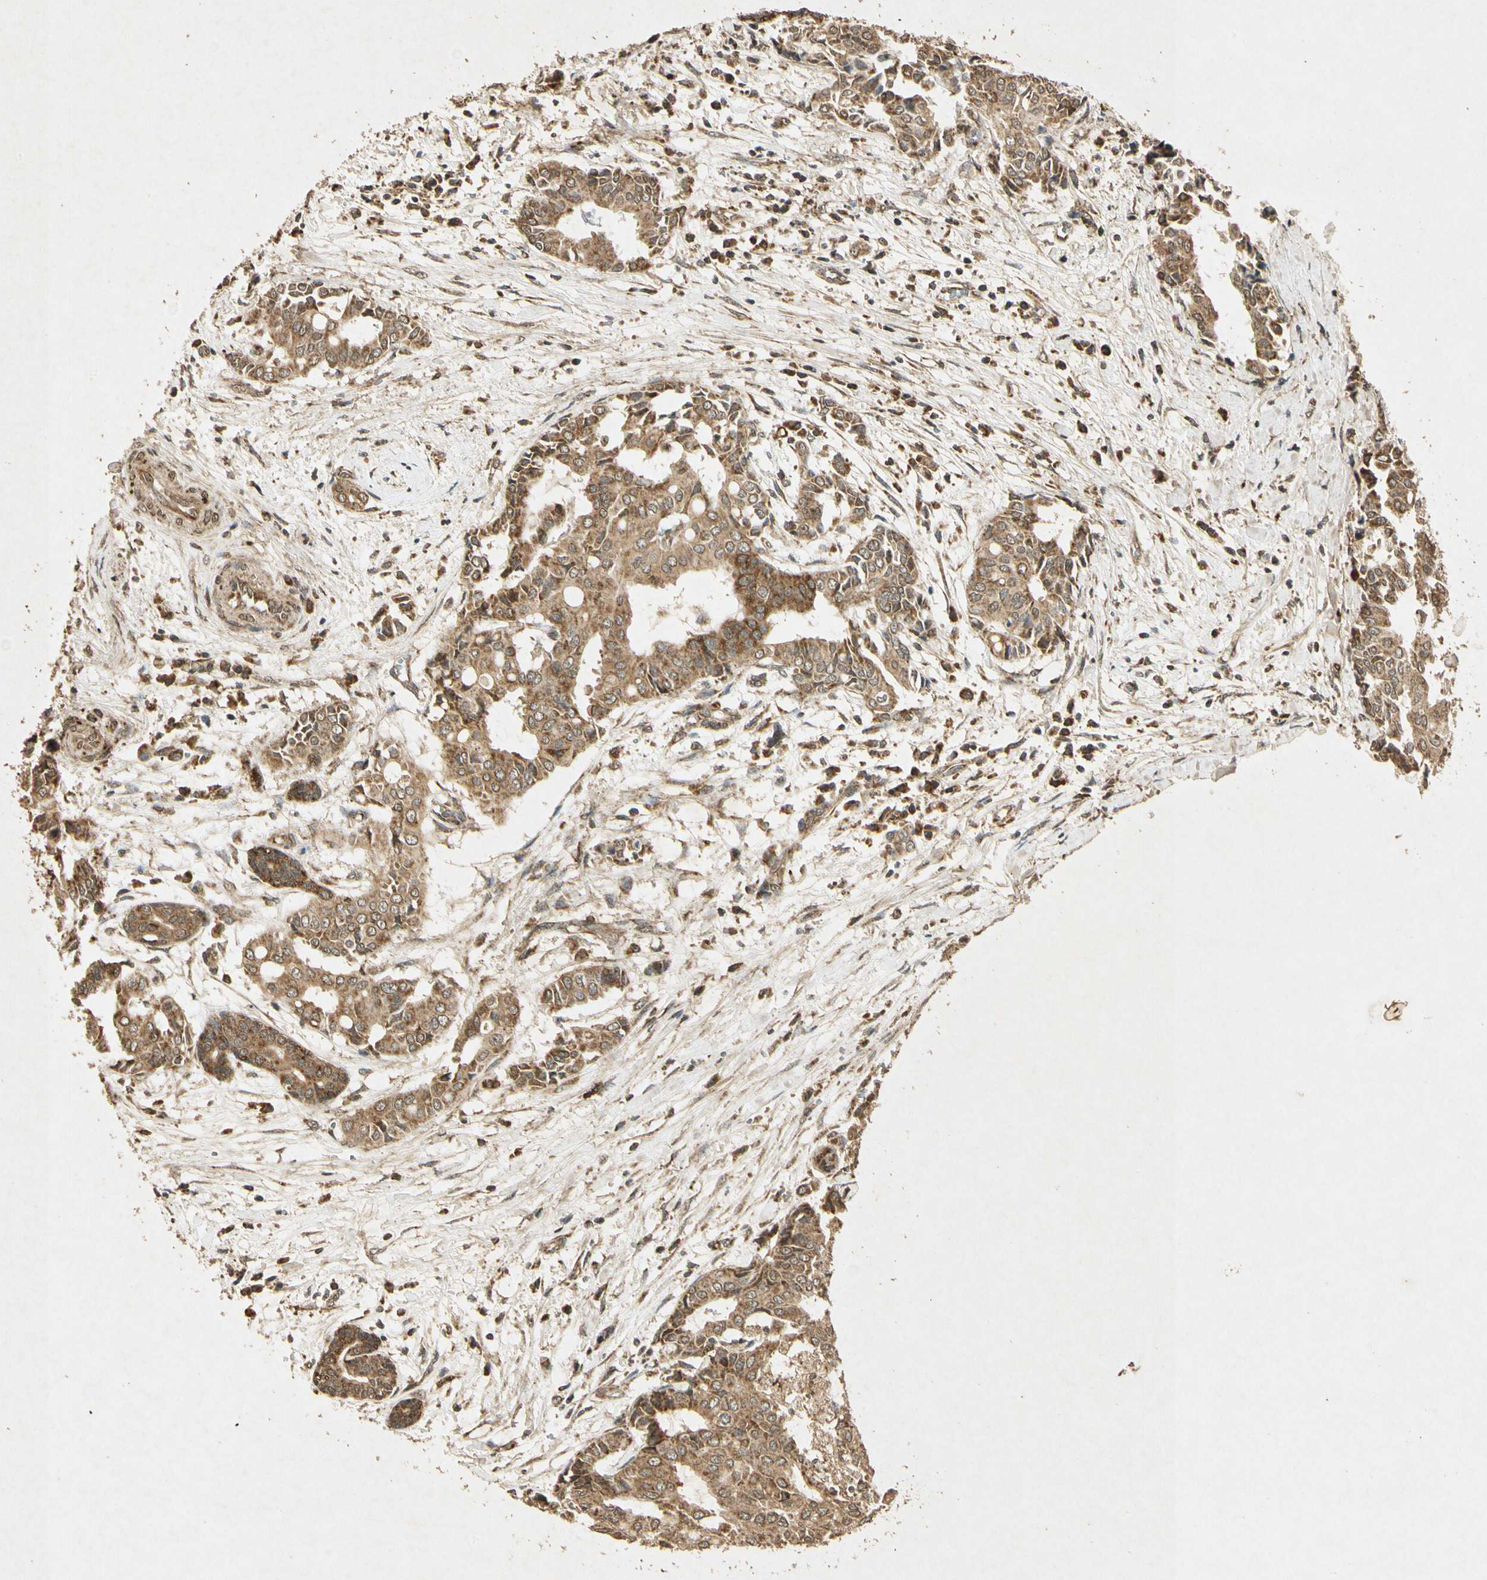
{"staining": {"intensity": "moderate", "quantity": ">75%", "location": "cytoplasmic/membranous"}, "tissue": "head and neck cancer", "cell_type": "Tumor cells", "image_type": "cancer", "snomed": [{"axis": "morphology", "description": "Adenocarcinoma, NOS"}, {"axis": "topography", "description": "Salivary gland"}, {"axis": "topography", "description": "Head-Neck"}], "caption": "An image showing moderate cytoplasmic/membranous positivity in approximately >75% of tumor cells in head and neck adenocarcinoma, as visualized by brown immunohistochemical staining.", "gene": "PRDX3", "patient": {"sex": "female", "age": 59}}